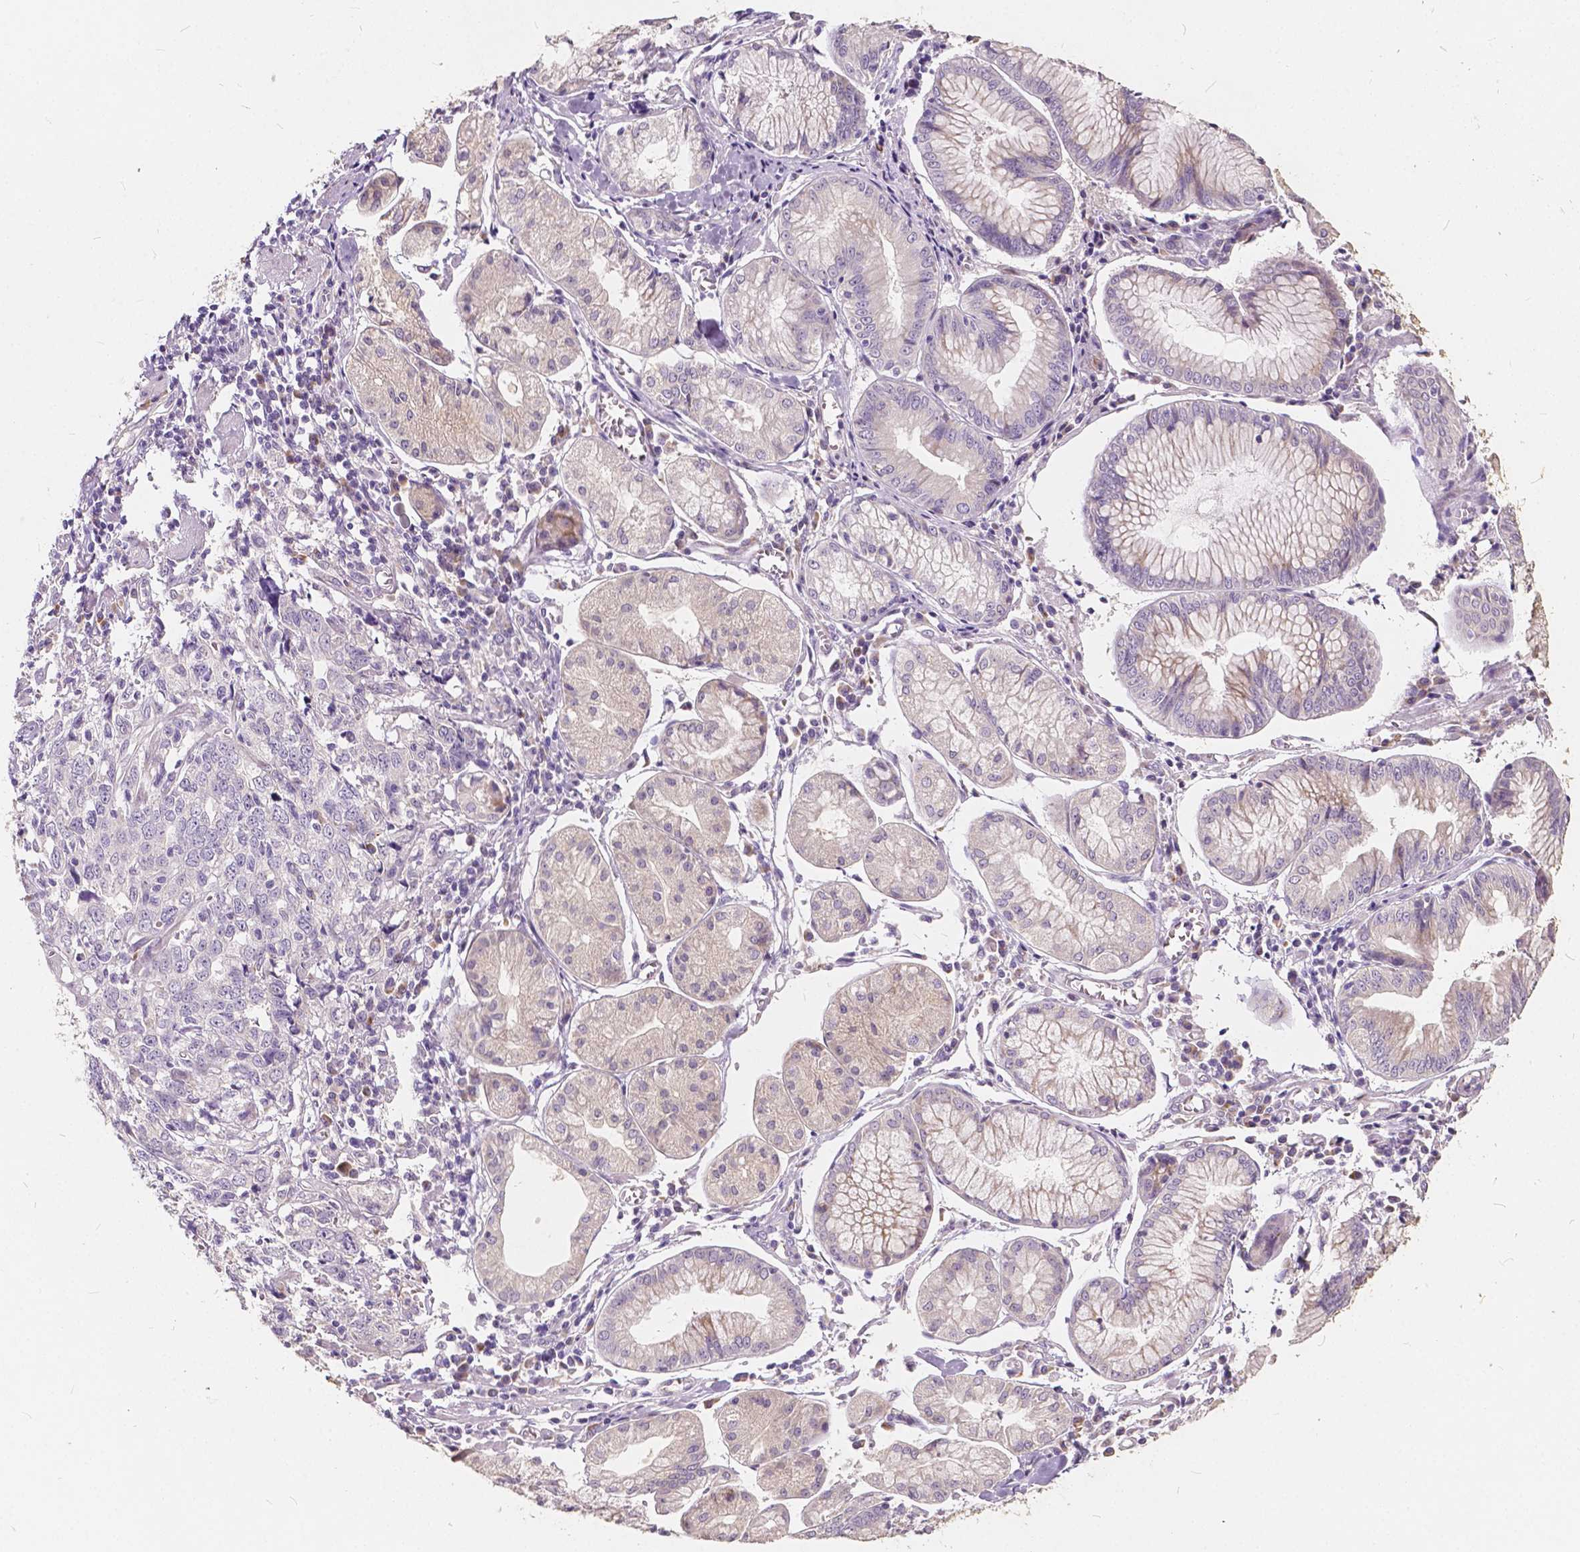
{"staining": {"intensity": "negative", "quantity": "none", "location": "none"}, "tissue": "stomach cancer", "cell_type": "Tumor cells", "image_type": "cancer", "snomed": [{"axis": "morphology", "description": "Adenocarcinoma, NOS"}, {"axis": "topography", "description": "Stomach, upper"}], "caption": "Tumor cells show no significant staining in stomach cancer (adenocarcinoma).", "gene": "SLC7A8", "patient": {"sex": "male", "age": 81}}